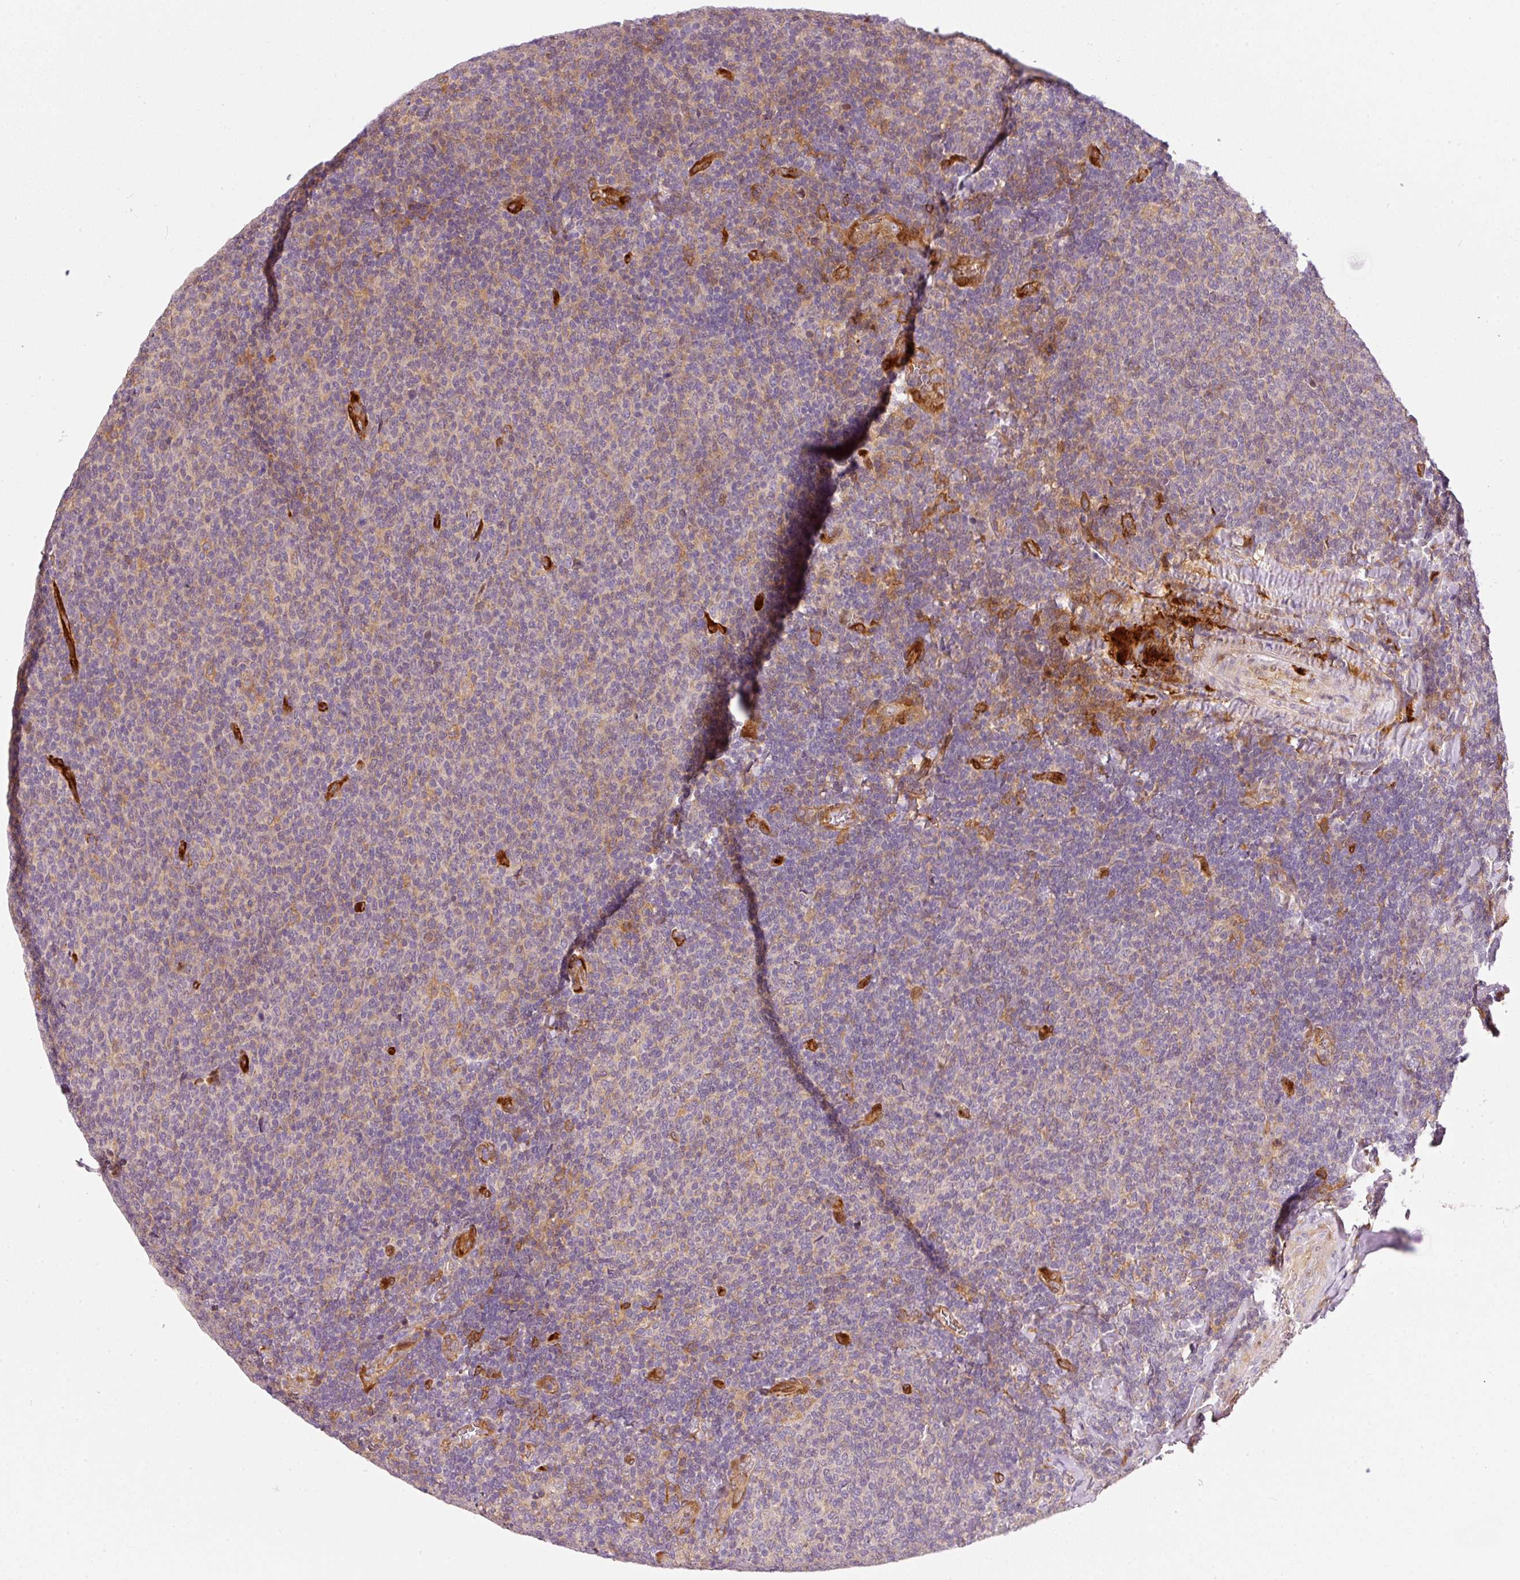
{"staining": {"intensity": "weak", "quantity": "25%-75%", "location": "cytoplasmic/membranous"}, "tissue": "lymphoma", "cell_type": "Tumor cells", "image_type": "cancer", "snomed": [{"axis": "morphology", "description": "Malignant lymphoma, non-Hodgkin's type, Low grade"}, {"axis": "topography", "description": "Lymph node"}], "caption": "This histopathology image reveals low-grade malignant lymphoma, non-Hodgkin's type stained with immunohistochemistry (IHC) to label a protein in brown. The cytoplasmic/membranous of tumor cells show weak positivity for the protein. Nuclei are counter-stained blue.", "gene": "IQGAP2", "patient": {"sex": "male", "age": 52}}